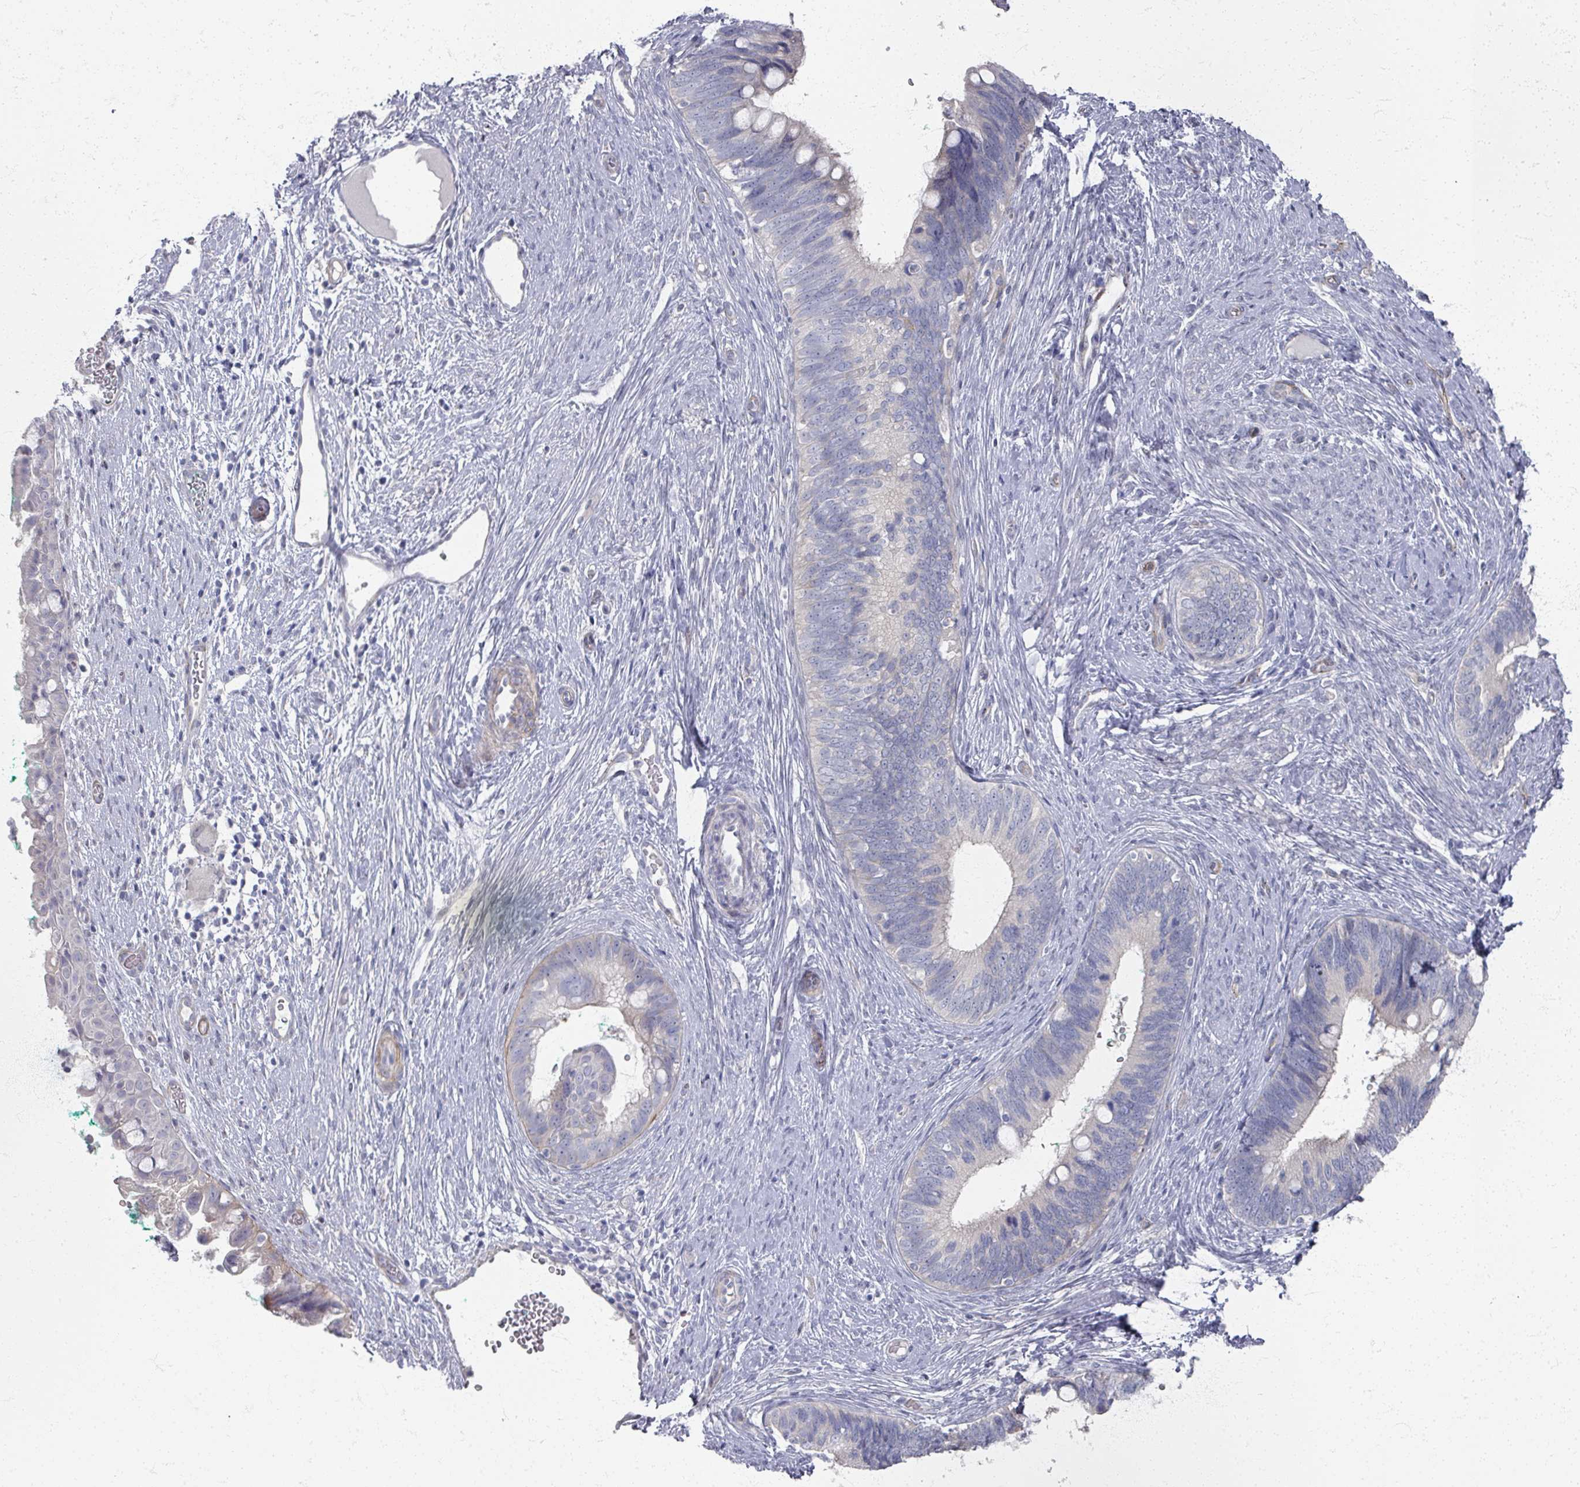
{"staining": {"intensity": "negative", "quantity": "none", "location": "none"}, "tissue": "cervical cancer", "cell_type": "Tumor cells", "image_type": "cancer", "snomed": [{"axis": "morphology", "description": "Adenocarcinoma, NOS"}, {"axis": "topography", "description": "Cervix"}], "caption": "This is an IHC micrograph of cervical adenocarcinoma. There is no staining in tumor cells.", "gene": "TTYH3", "patient": {"sex": "female", "age": 42}}